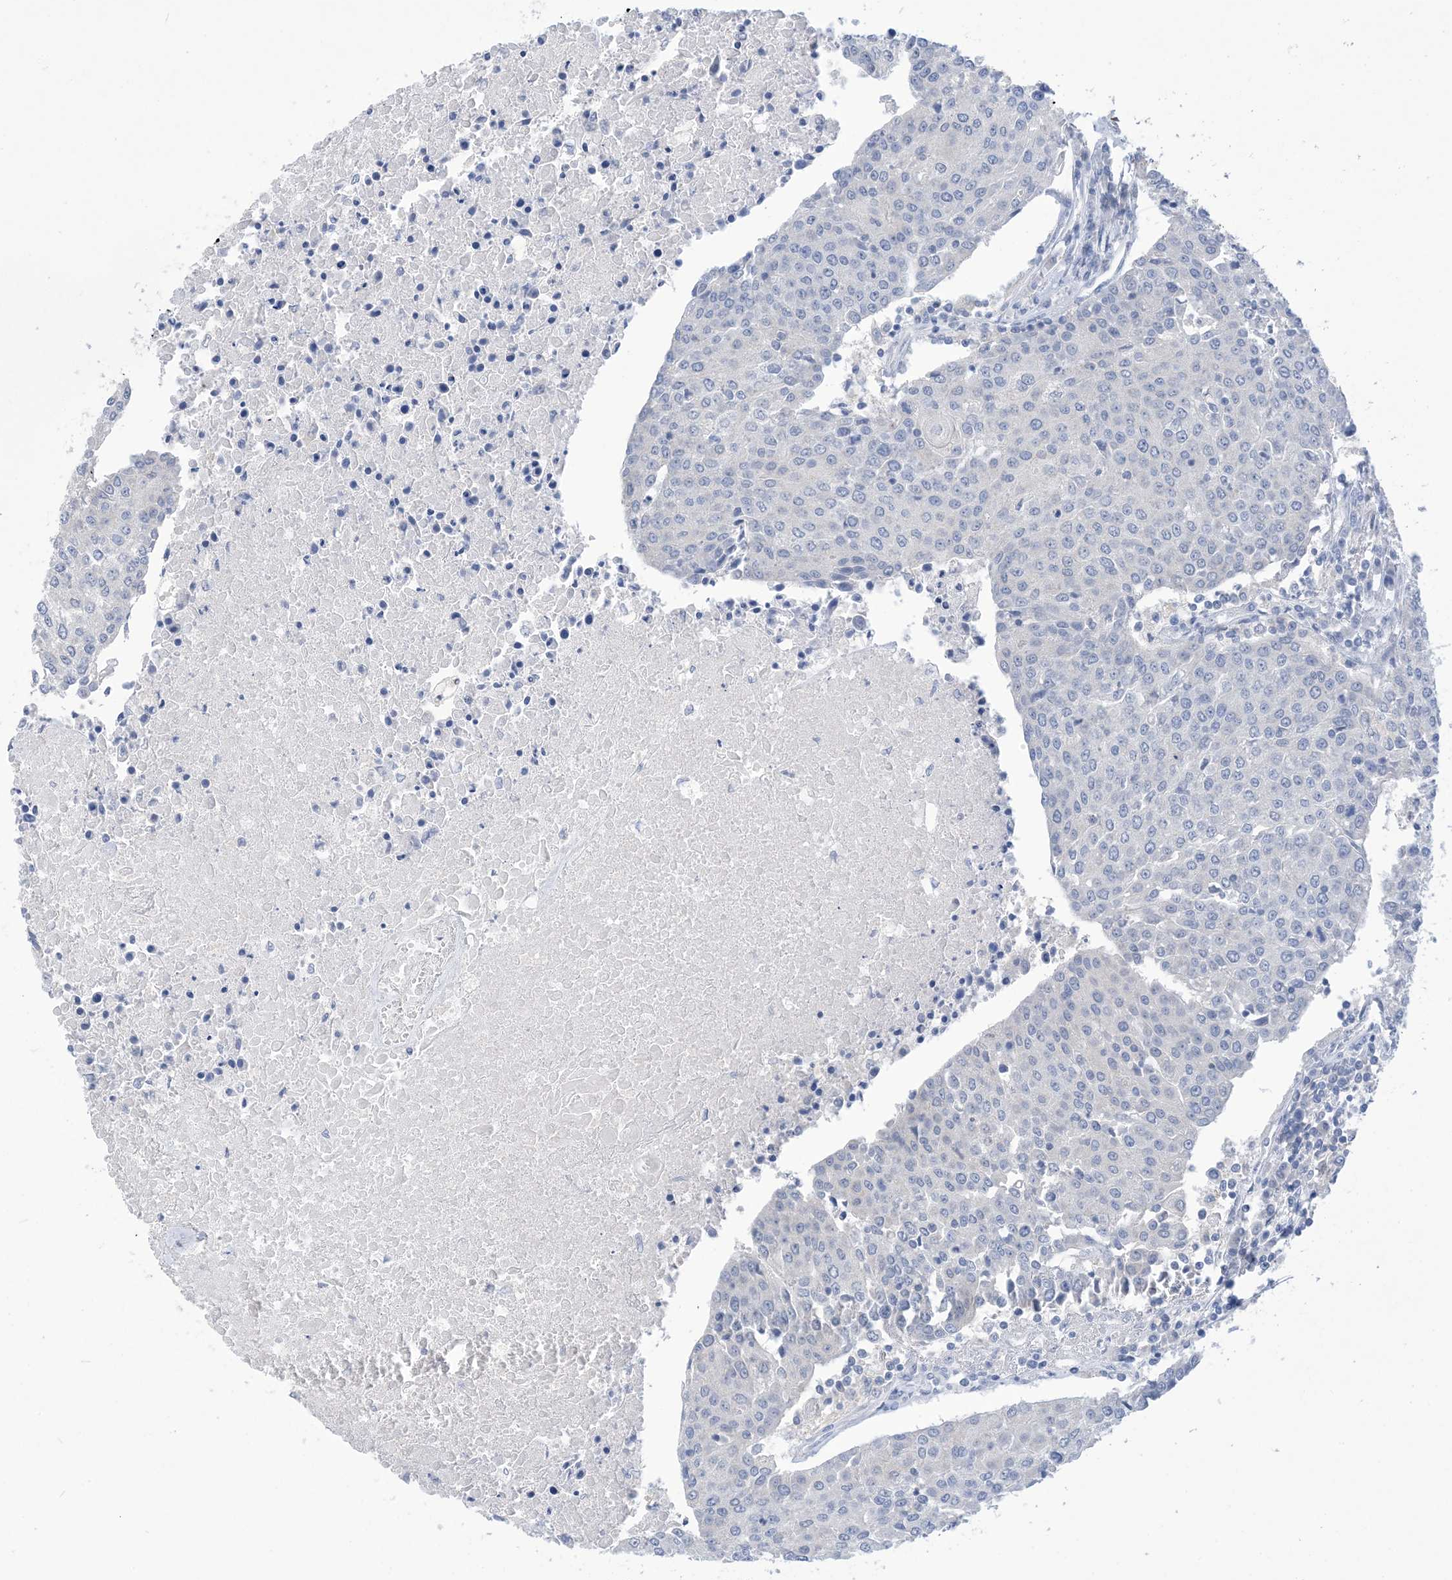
{"staining": {"intensity": "negative", "quantity": "none", "location": "none"}, "tissue": "urothelial cancer", "cell_type": "Tumor cells", "image_type": "cancer", "snomed": [{"axis": "morphology", "description": "Urothelial carcinoma, High grade"}, {"axis": "topography", "description": "Urinary bladder"}], "caption": "Photomicrograph shows no protein staining in tumor cells of urothelial cancer tissue.", "gene": "DSC3", "patient": {"sex": "female", "age": 85}}